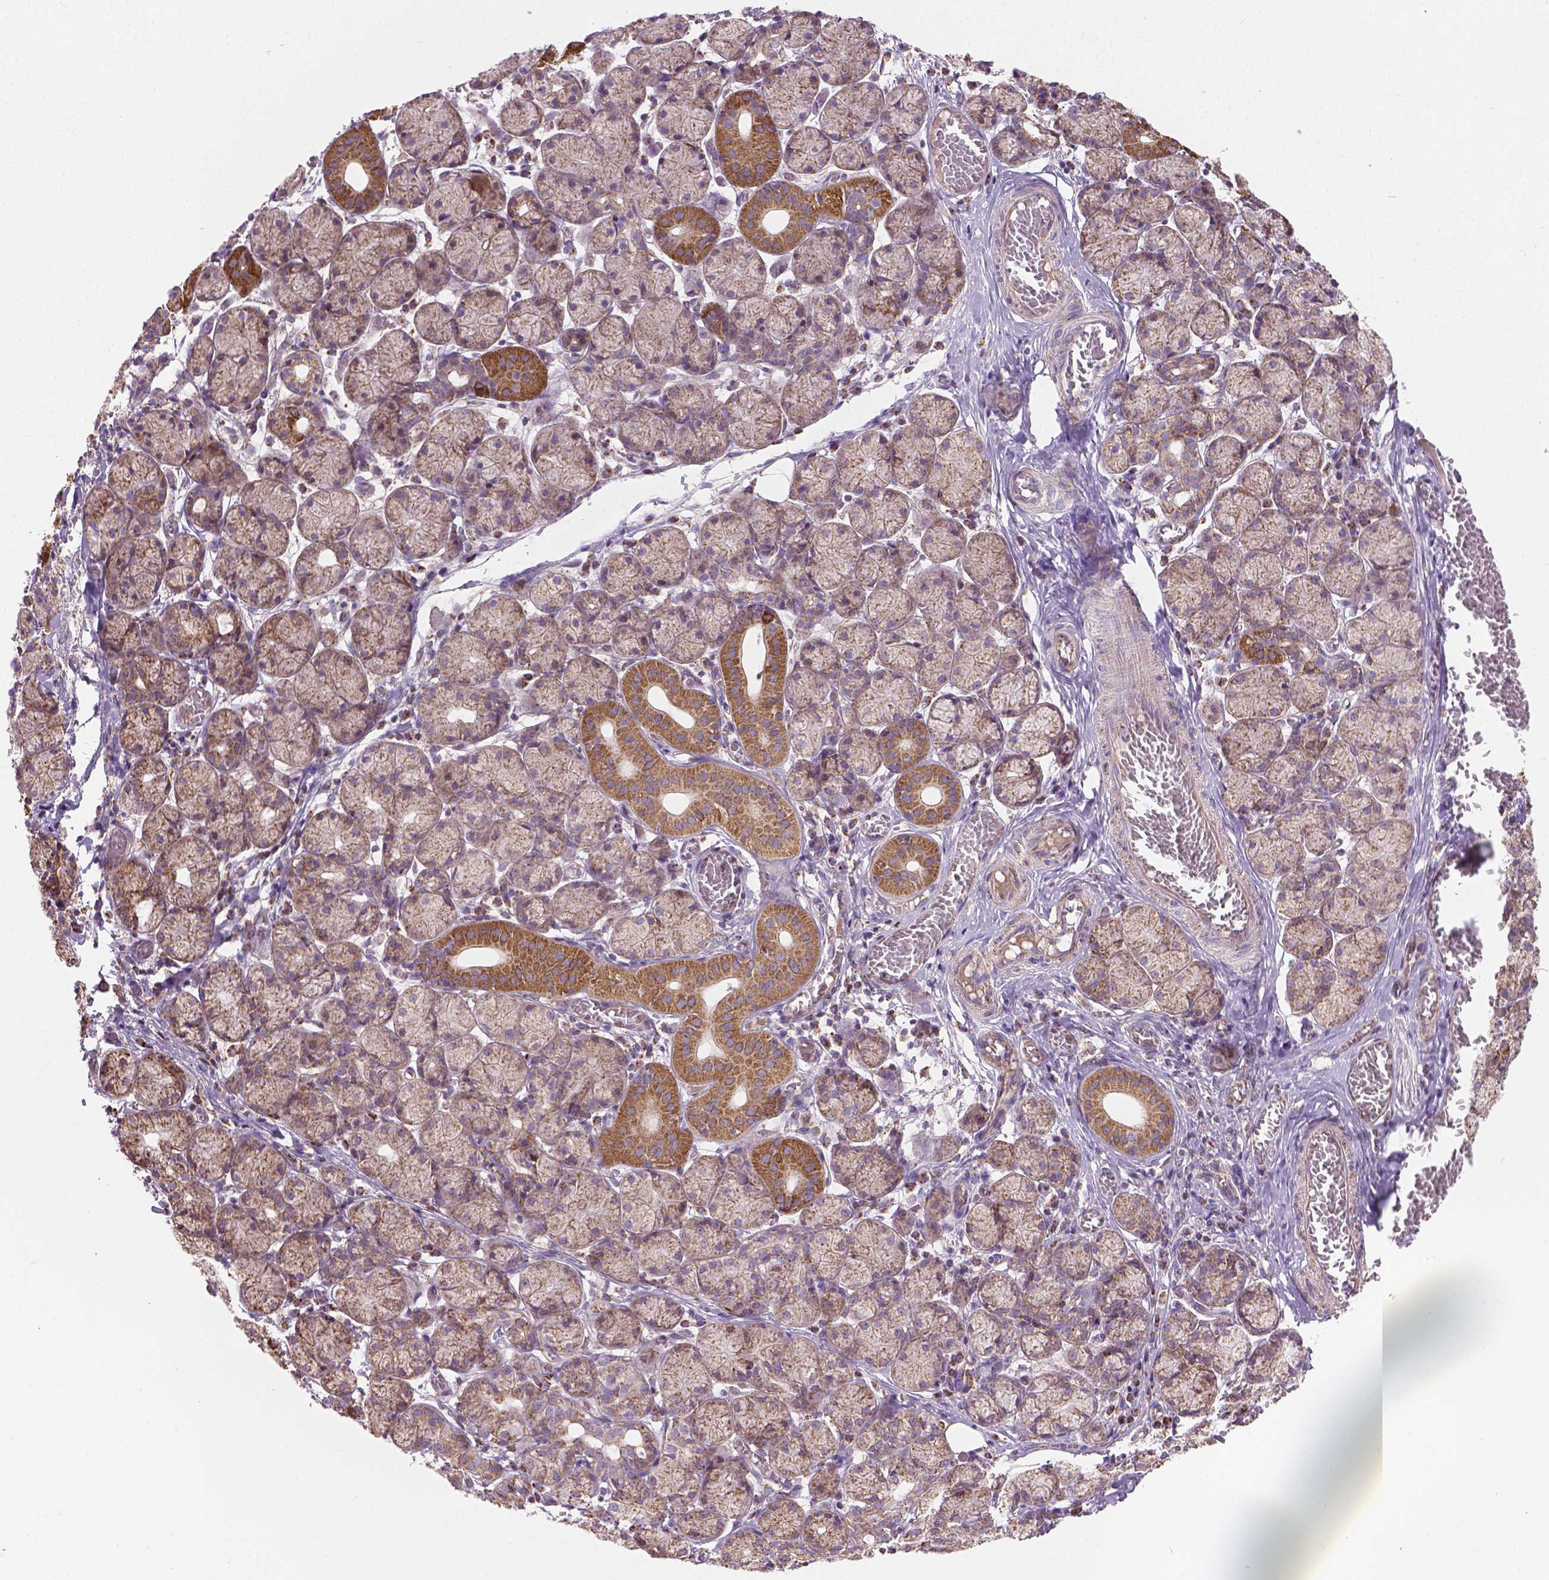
{"staining": {"intensity": "moderate", "quantity": ">75%", "location": "cytoplasmic/membranous"}, "tissue": "salivary gland", "cell_type": "Glandular cells", "image_type": "normal", "snomed": [{"axis": "morphology", "description": "Normal tissue, NOS"}, {"axis": "topography", "description": "Salivary gland"}, {"axis": "topography", "description": "Peripheral nerve tissue"}], "caption": "Immunohistochemistry (IHC) (DAB (3,3'-diaminobenzidine)) staining of unremarkable salivary gland shows moderate cytoplasmic/membranous protein staining in about >75% of glandular cells.", "gene": "PIBF1", "patient": {"sex": "female", "age": 24}}